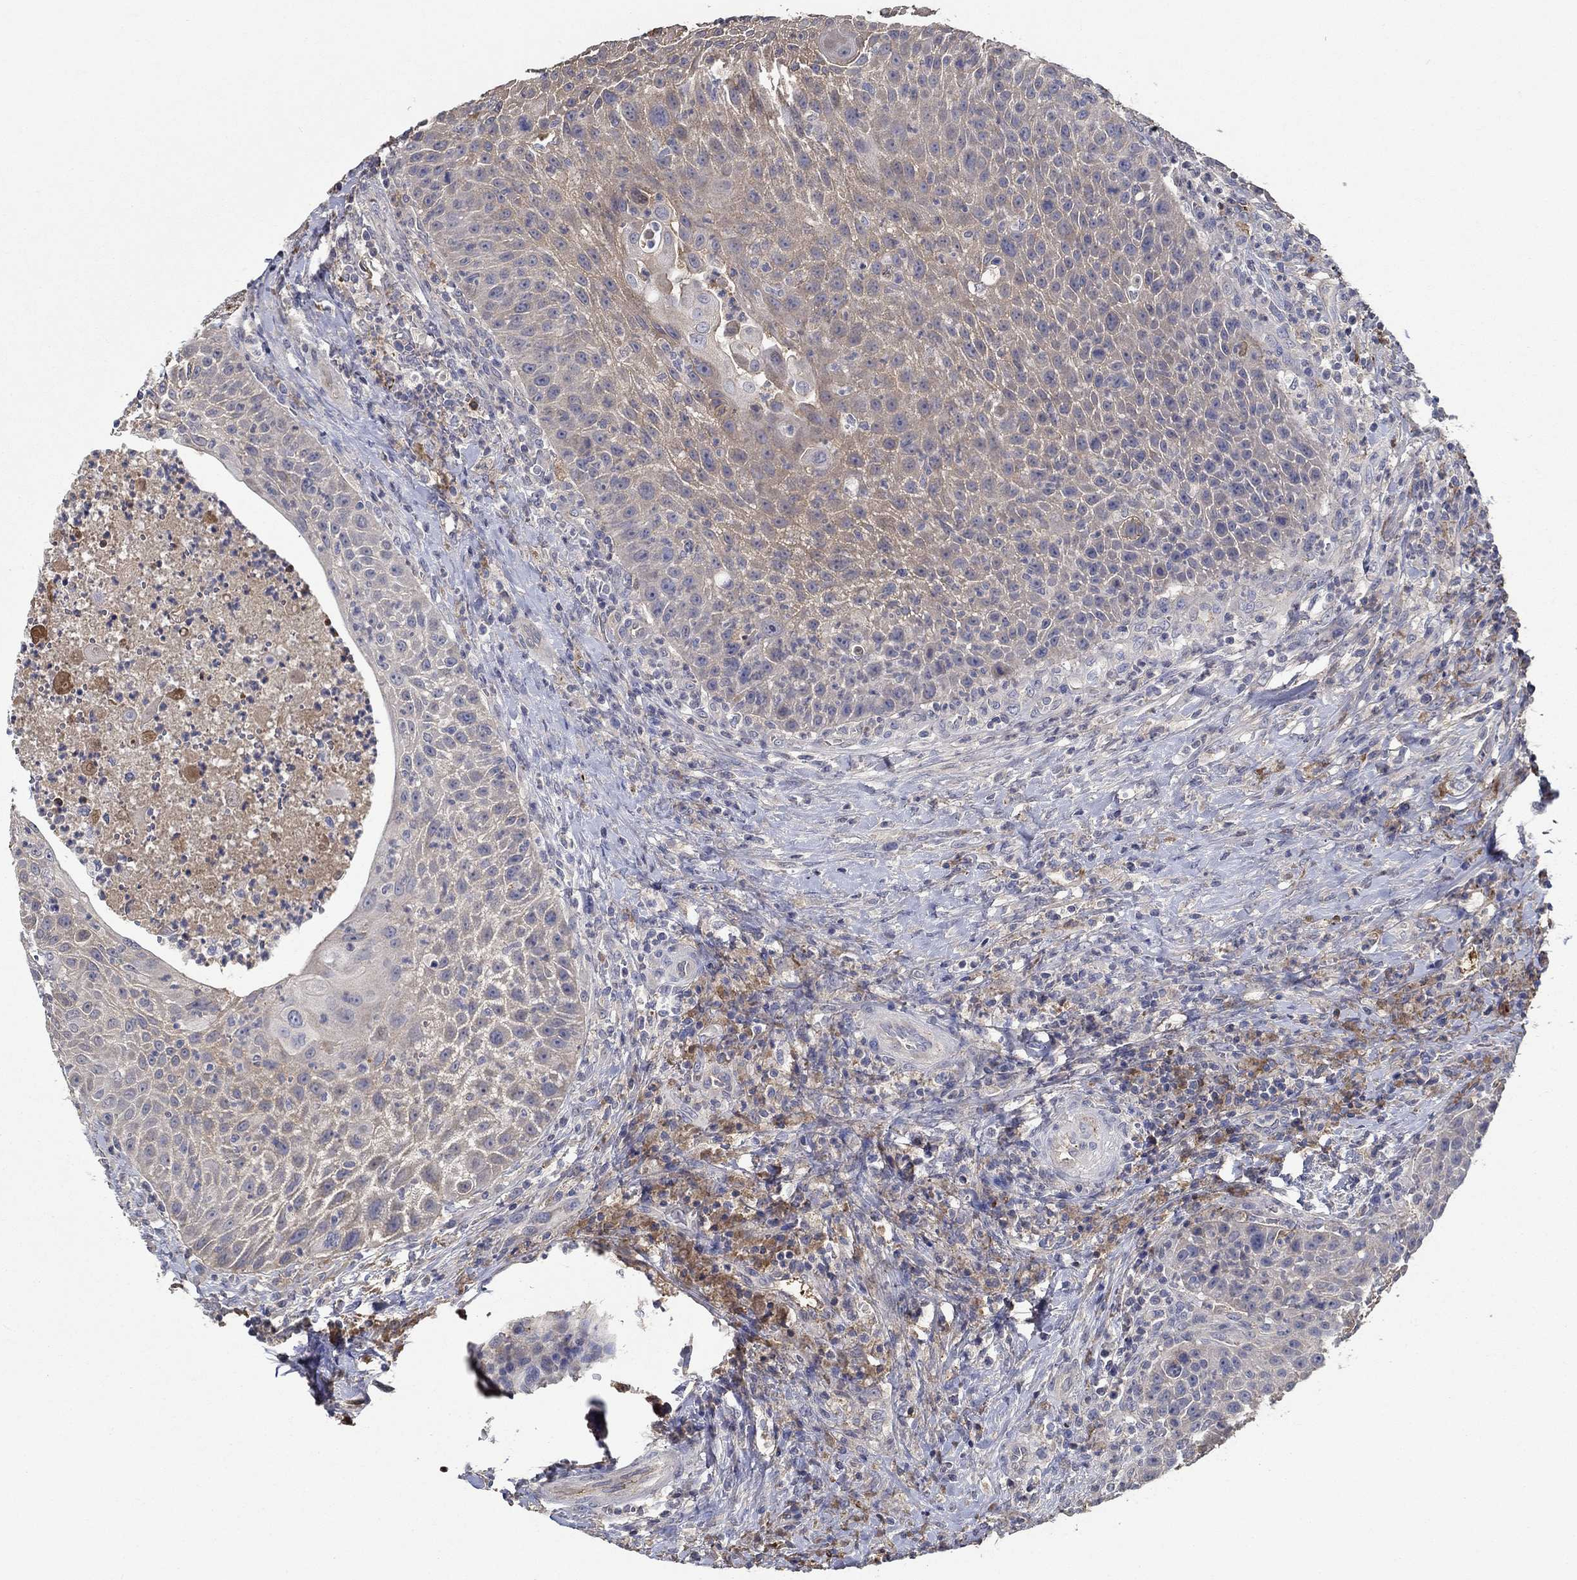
{"staining": {"intensity": "negative", "quantity": "none", "location": "none"}, "tissue": "head and neck cancer", "cell_type": "Tumor cells", "image_type": "cancer", "snomed": [{"axis": "morphology", "description": "Squamous cell carcinoma, NOS"}, {"axis": "topography", "description": "Head-Neck"}], "caption": "DAB (3,3'-diaminobenzidine) immunohistochemical staining of head and neck cancer (squamous cell carcinoma) reveals no significant staining in tumor cells. (DAB IHC, high magnification).", "gene": "IL10", "patient": {"sex": "male", "age": 69}}